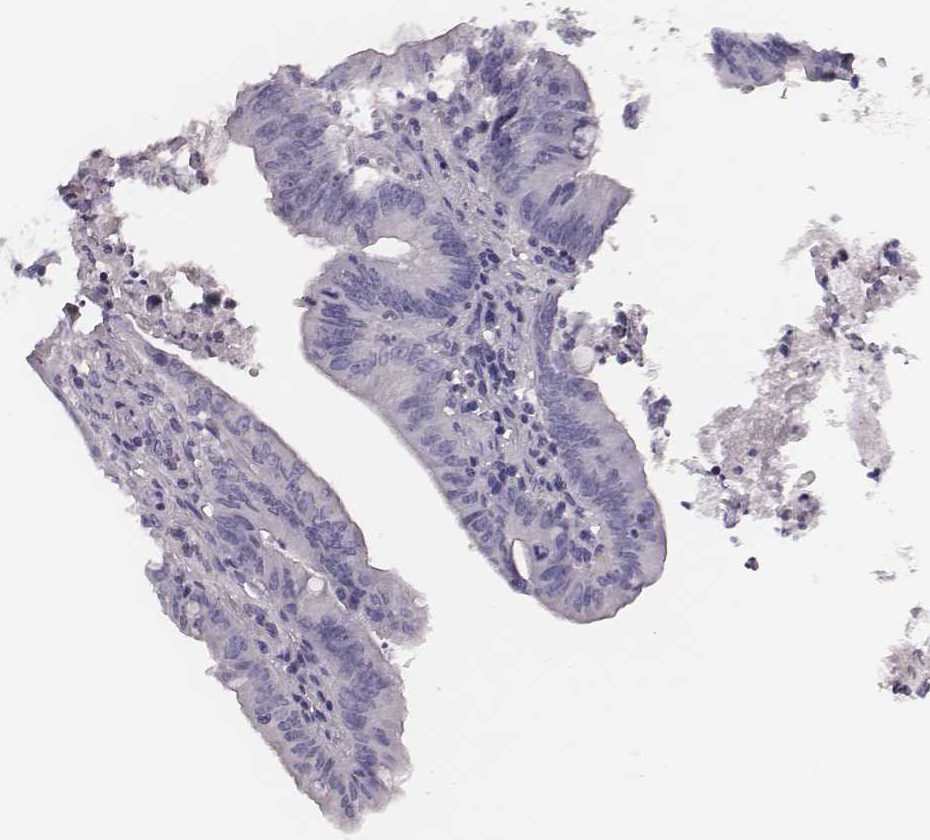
{"staining": {"intensity": "negative", "quantity": "none", "location": "none"}, "tissue": "colorectal cancer", "cell_type": "Tumor cells", "image_type": "cancer", "snomed": [{"axis": "morphology", "description": "Adenocarcinoma, NOS"}, {"axis": "topography", "description": "Colon"}], "caption": "Colorectal cancer (adenocarcinoma) was stained to show a protein in brown. There is no significant positivity in tumor cells.", "gene": "CSH1", "patient": {"sex": "female", "age": 70}}